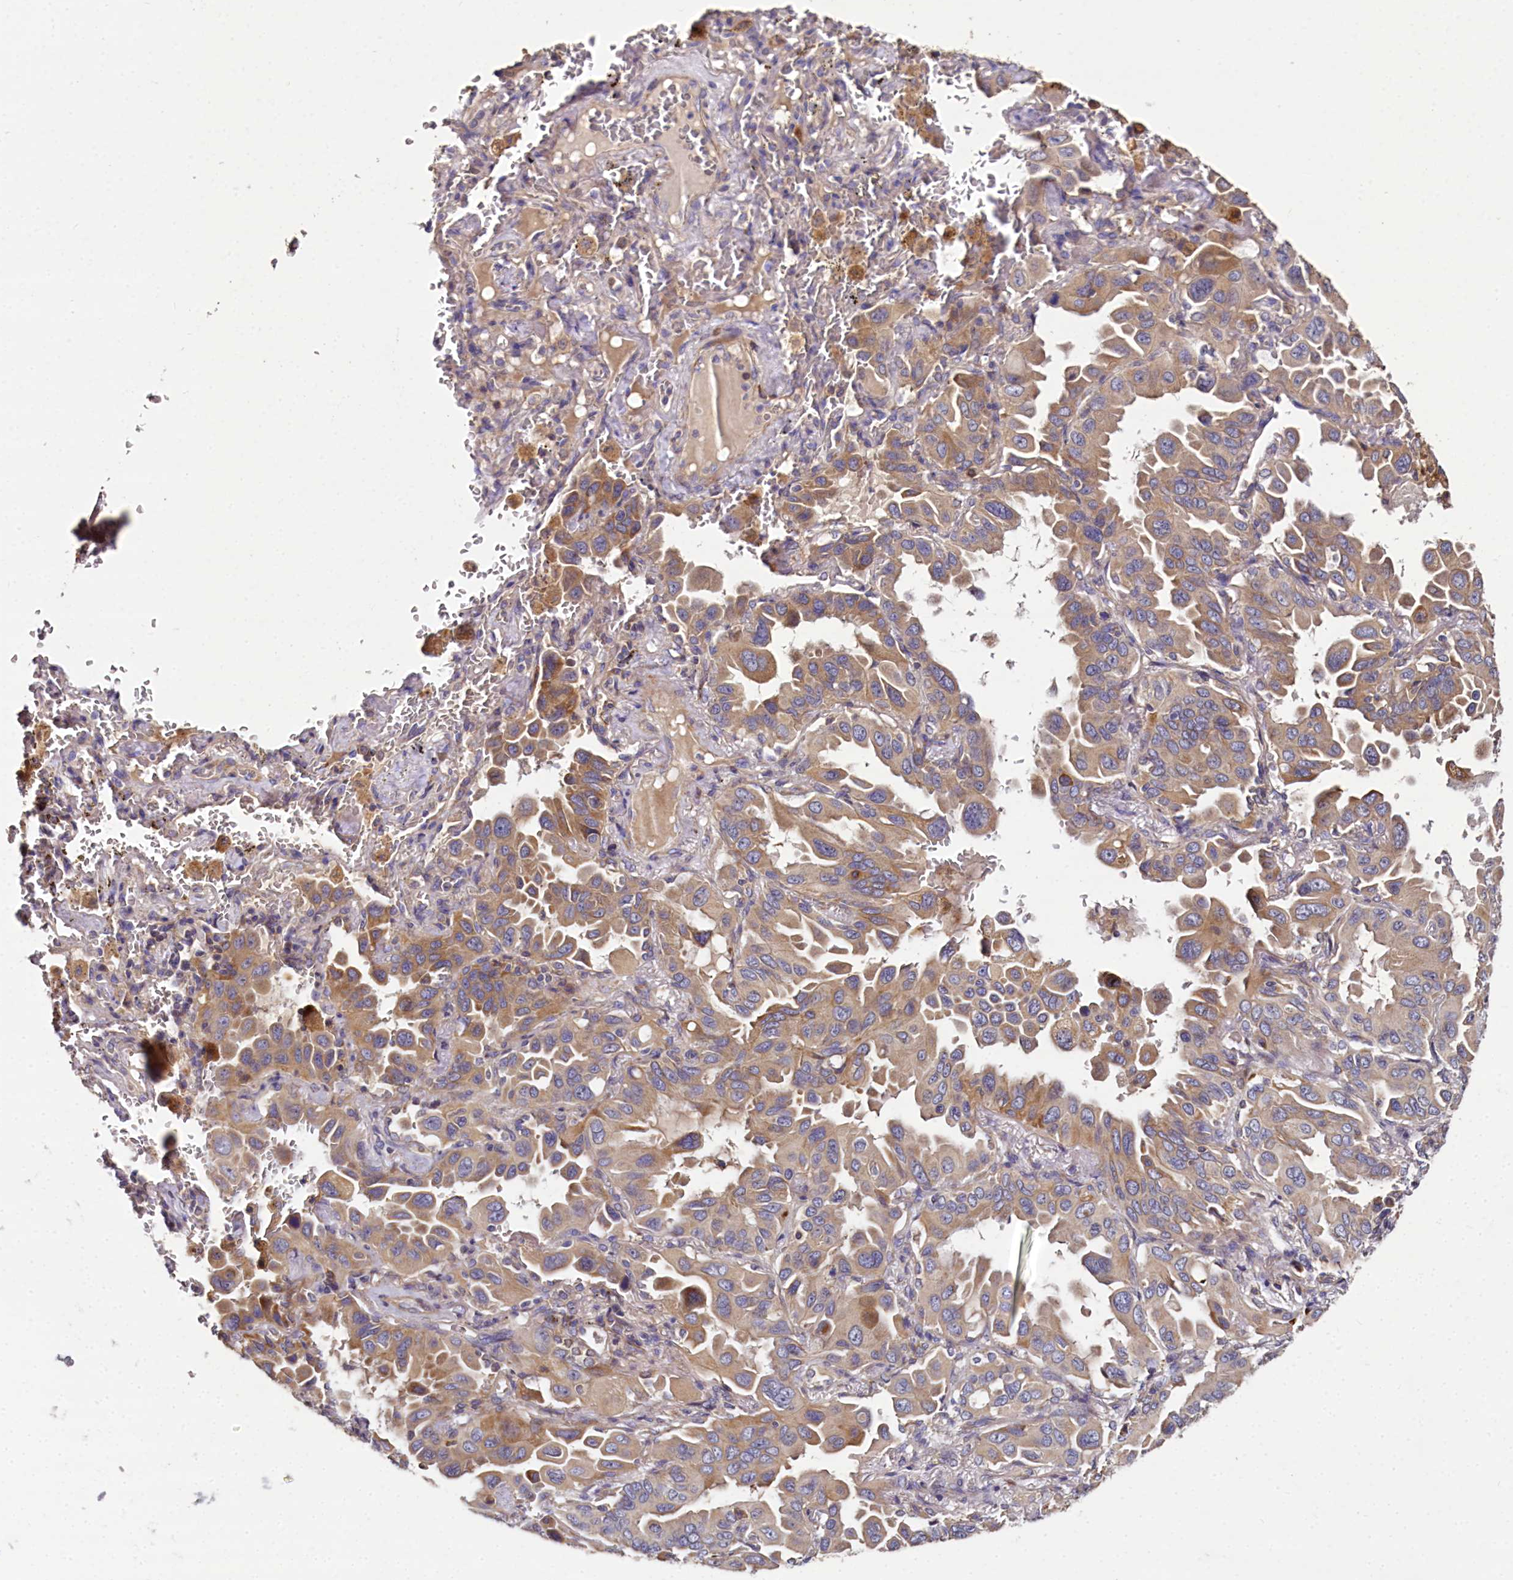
{"staining": {"intensity": "moderate", "quantity": "25%-75%", "location": "cytoplasmic/membranous"}, "tissue": "lung cancer", "cell_type": "Tumor cells", "image_type": "cancer", "snomed": [{"axis": "morphology", "description": "Adenocarcinoma, NOS"}, {"axis": "topography", "description": "Lung"}], "caption": "A micrograph showing moderate cytoplasmic/membranous positivity in about 25%-75% of tumor cells in lung adenocarcinoma, as visualized by brown immunohistochemical staining.", "gene": "SPRYD3", "patient": {"sex": "male", "age": 64}}